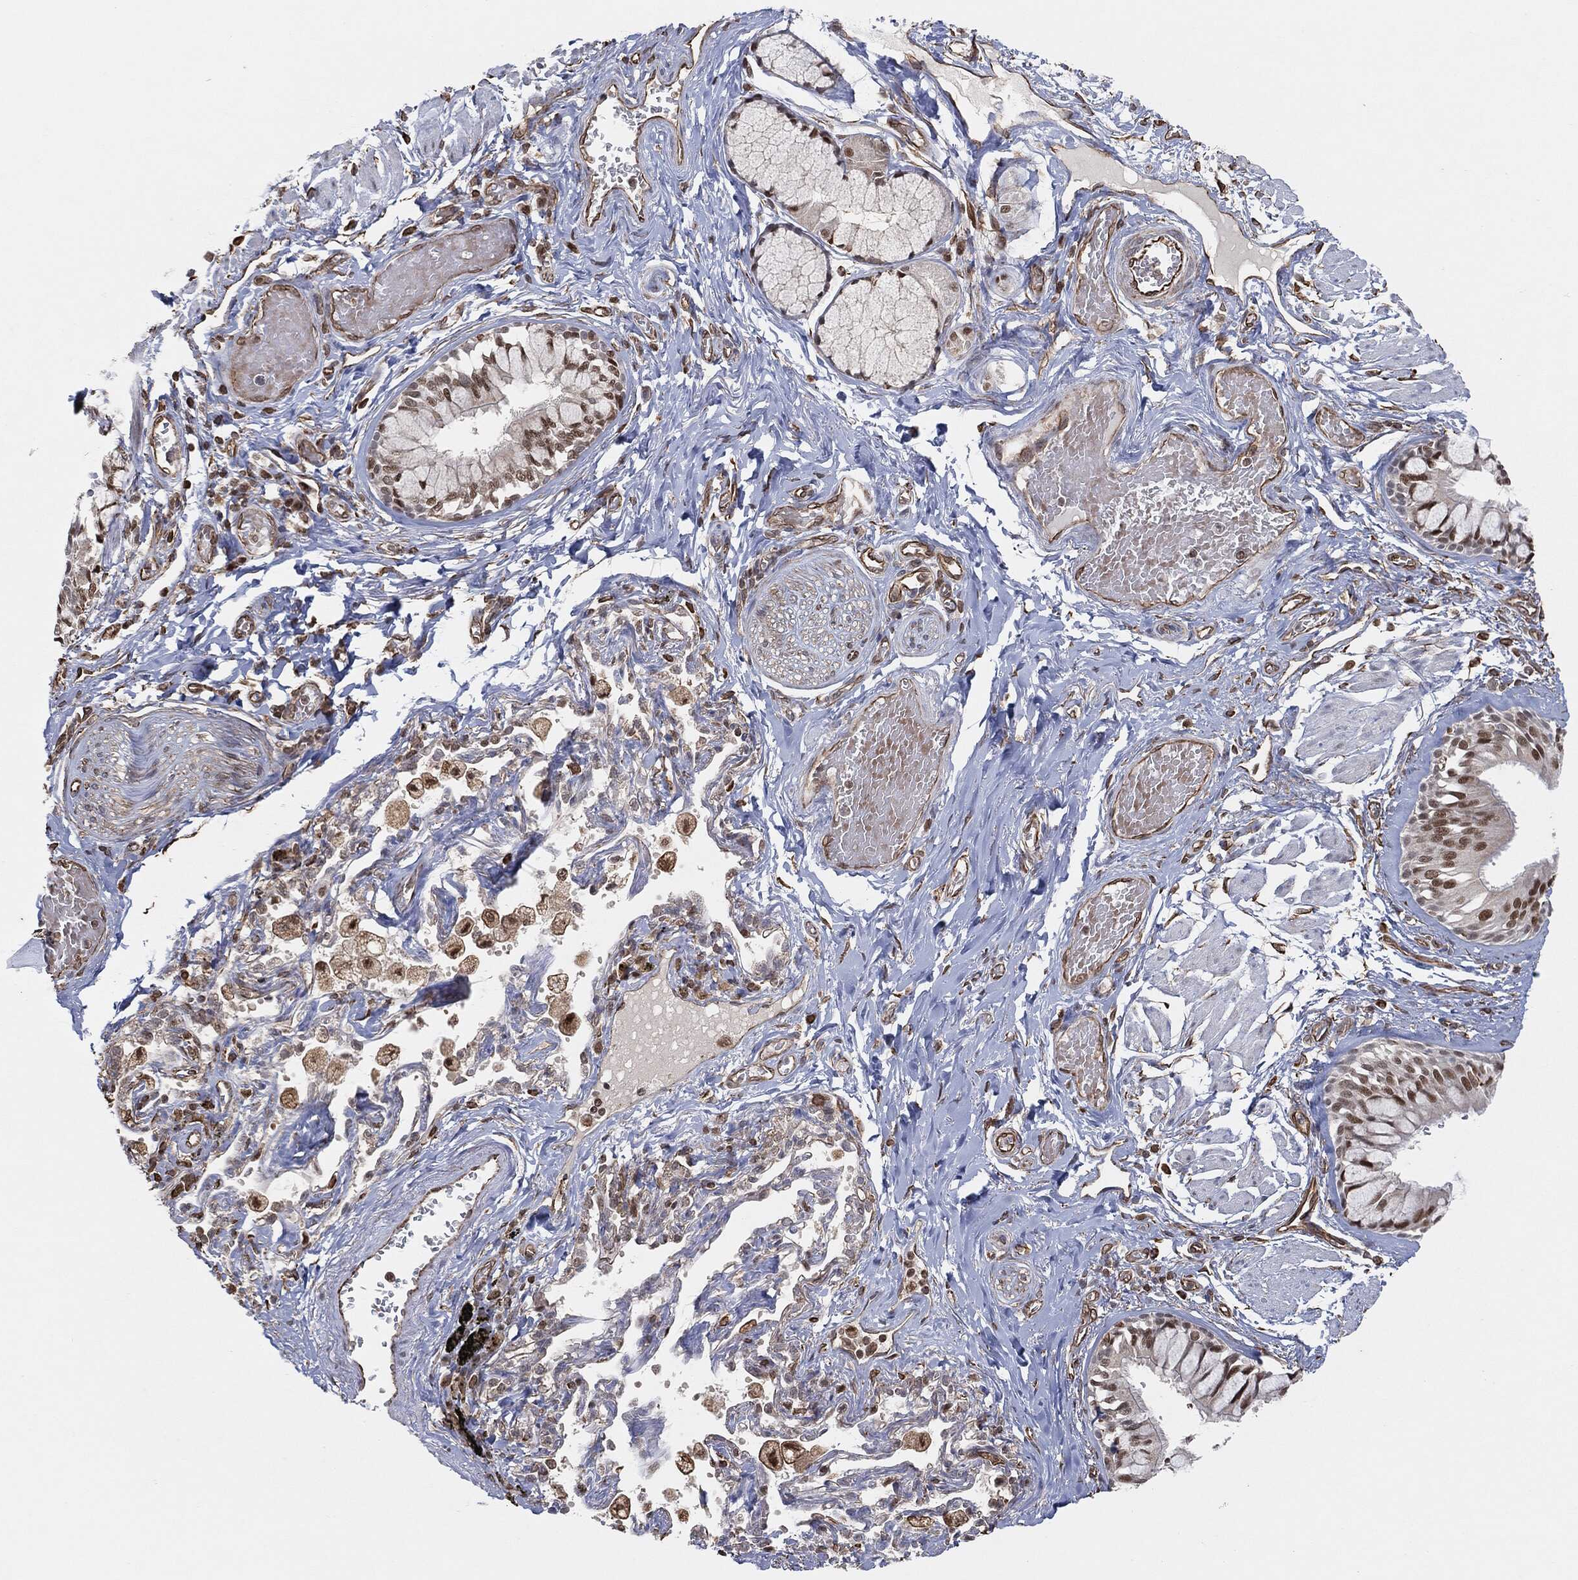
{"staining": {"intensity": "strong", "quantity": "25%-75%", "location": "nuclear"}, "tissue": "bronchus", "cell_type": "Respiratory epithelial cells", "image_type": "normal", "snomed": [{"axis": "morphology", "description": "Normal tissue, NOS"}, {"axis": "topography", "description": "Bronchus"}, {"axis": "topography", "description": "Lung"}], "caption": "This micrograph displays immunohistochemistry staining of benign human bronchus, with high strong nuclear expression in about 25%-75% of respiratory epithelial cells.", "gene": "TP53RK", "patient": {"sex": "female", "age": 57}}